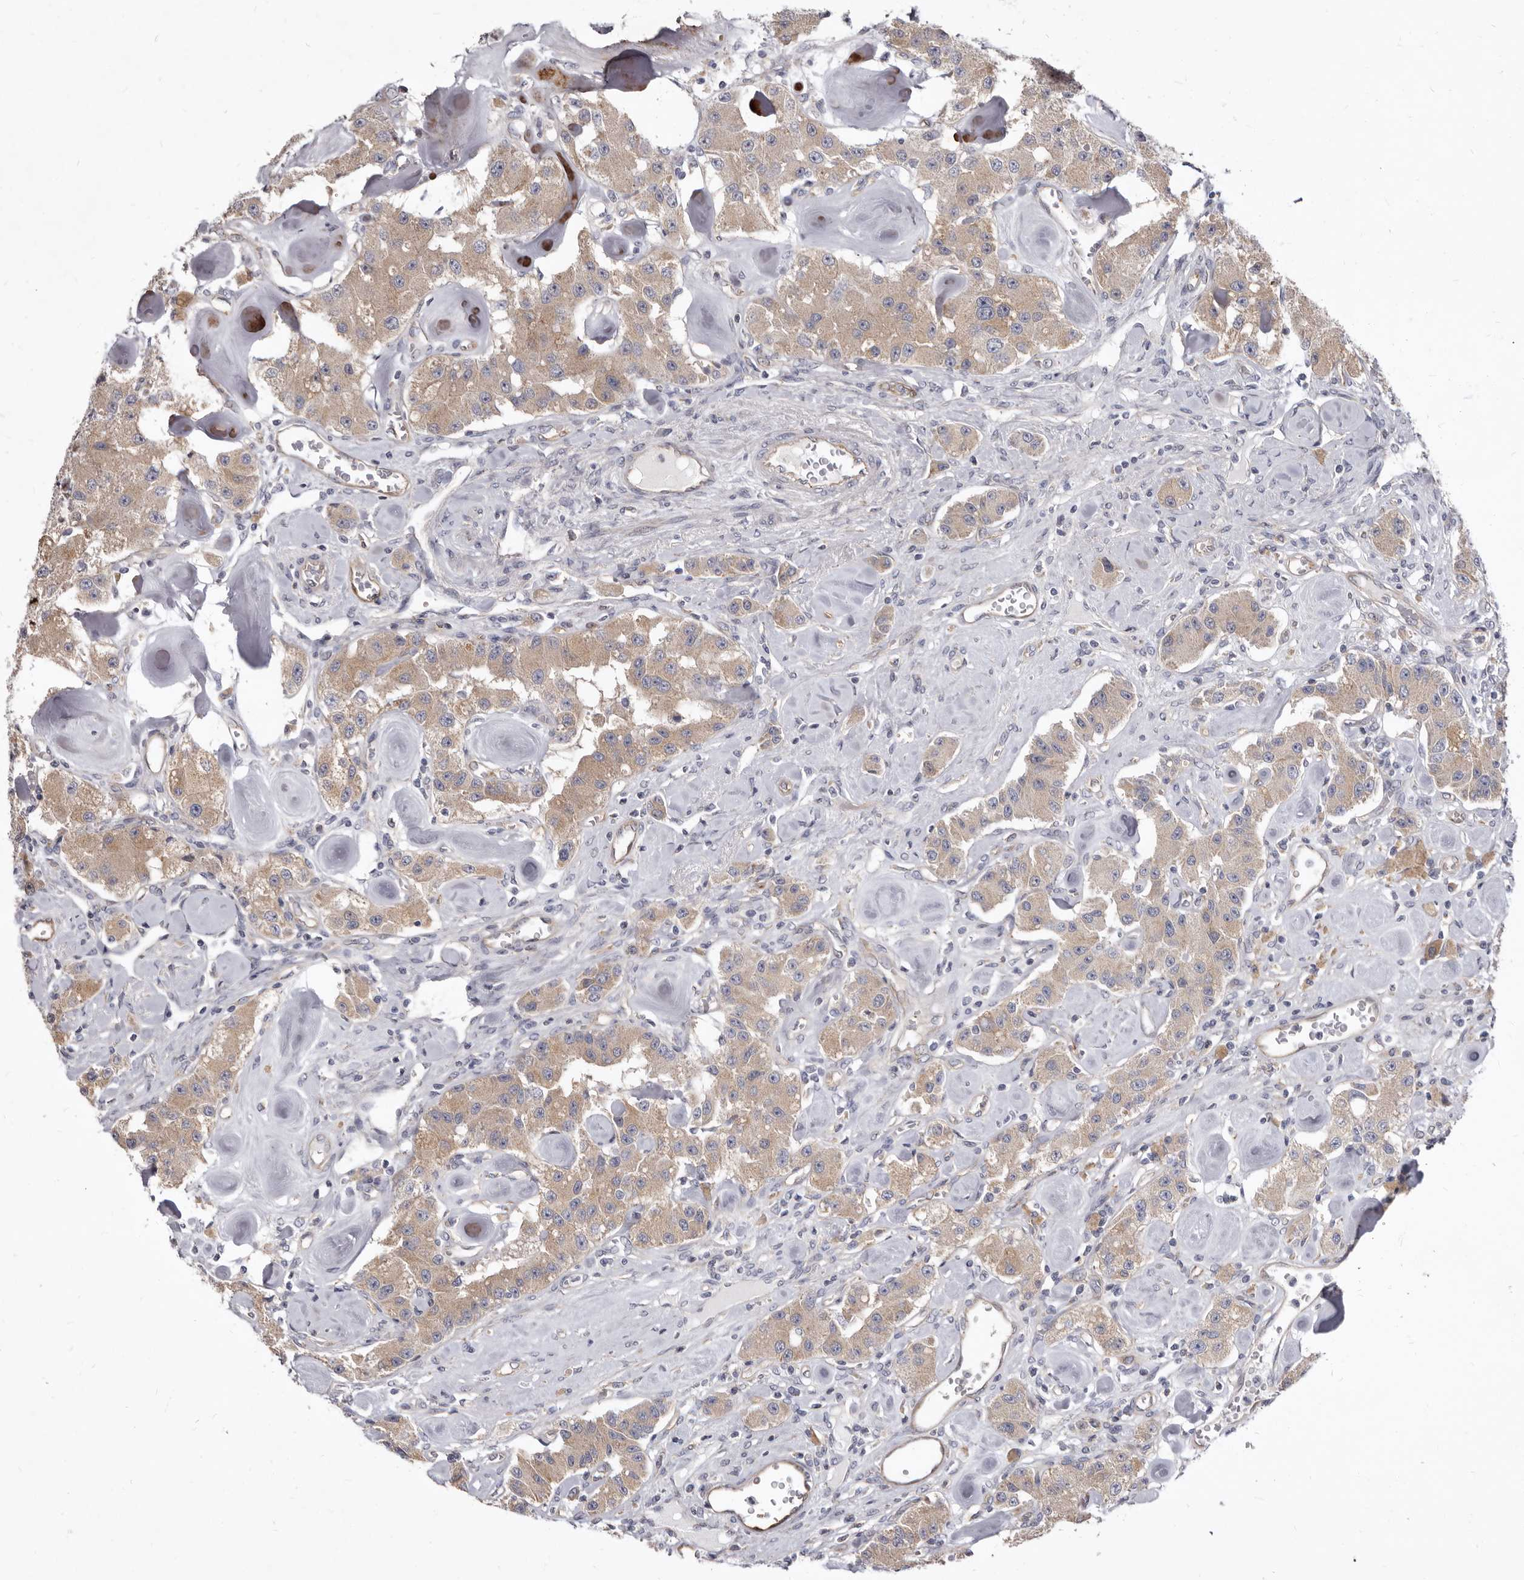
{"staining": {"intensity": "moderate", "quantity": ">75%", "location": "cytoplasmic/membranous"}, "tissue": "carcinoid", "cell_type": "Tumor cells", "image_type": "cancer", "snomed": [{"axis": "morphology", "description": "Carcinoid, malignant, NOS"}, {"axis": "topography", "description": "Pancreas"}], "caption": "Protein staining of carcinoid tissue demonstrates moderate cytoplasmic/membranous expression in approximately >75% of tumor cells.", "gene": "FMO2", "patient": {"sex": "male", "age": 41}}